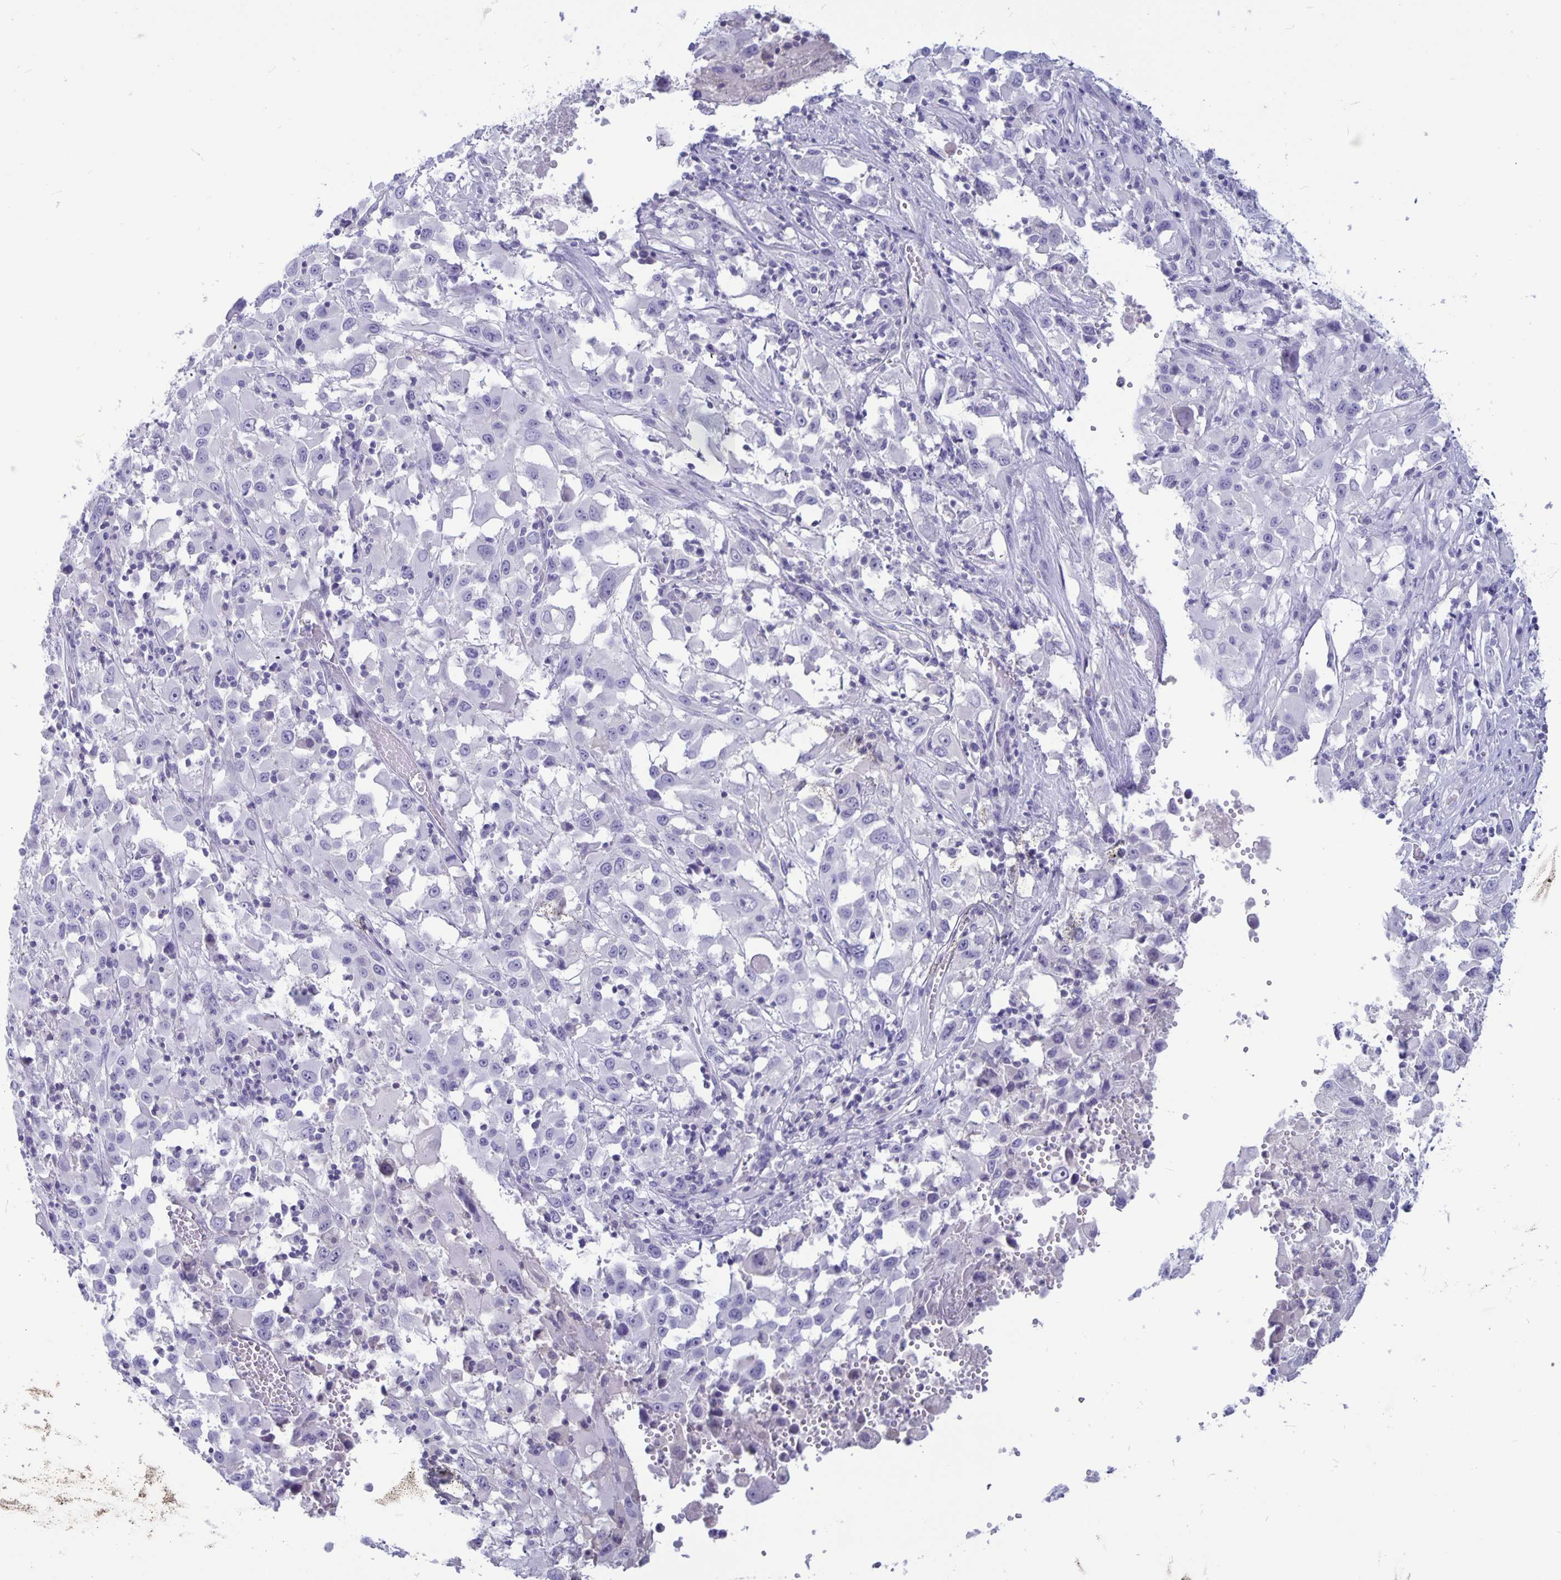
{"staining": {"intensity": "negative", "quantity": "none", "location": "none"}, "tissue": "melanoma", "cell_type": "Tumor cells", "image_type": "cancer", "snomed": [{"axis": "morphology", "description": "Malignant melanoma, Metastatic site"}, {"axis": "topography", "description": "Soft tissue"}], "caption": "An immunohistochemistry image of melanoma is shown. There is no staining in tumor cells of melanoma.", "gene": "BPIFA3", "patient": {"sex": "male", "age": 50}}